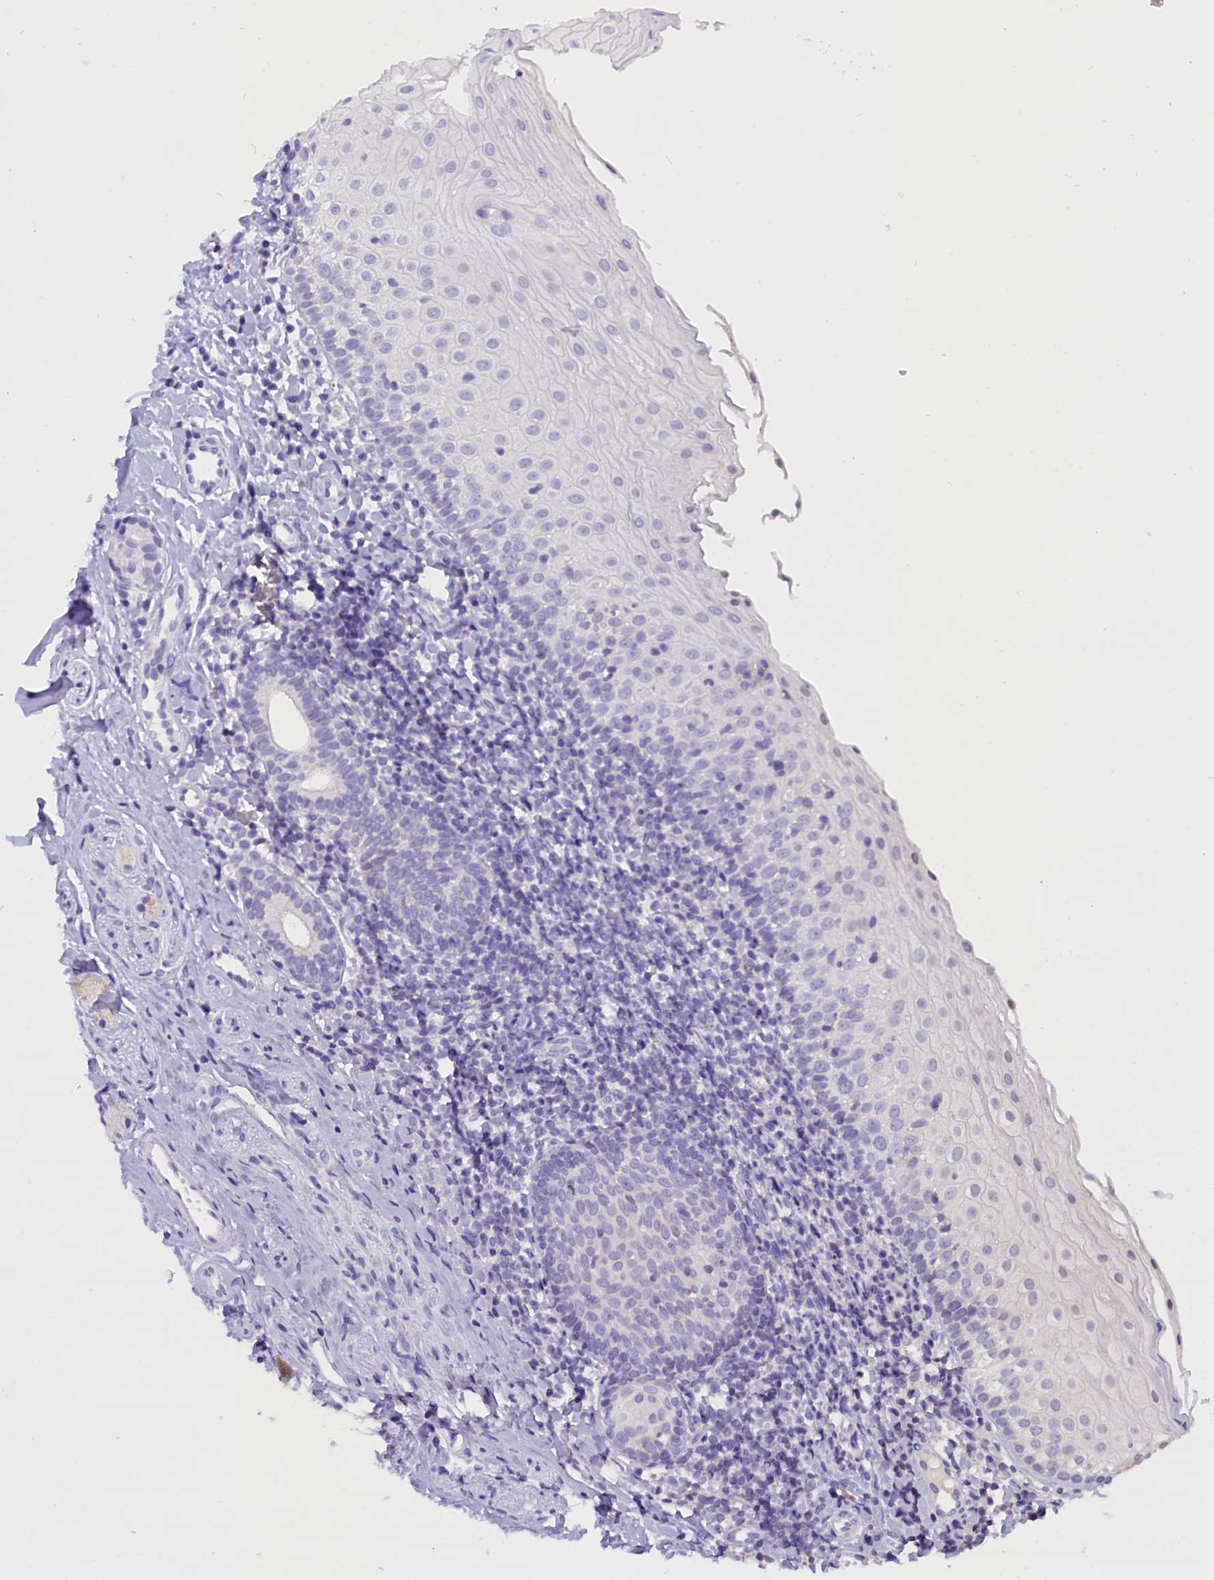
{"staining": {"intensity": "negative", "quantity": "none", "location": "none"}, "tissue": "oral mucosa", "cell_type": "Squamous epithelial cells", "image_type": "normal", "snomed": [{"axis": "morphology", "description": "Normal tissue, NOS"}, {"axis": "topography", "description": "Oral tissue"}], "caption": "Immunohistochemistry (IHC) image of normal human oral mucosa stained for a protein (brown), which reveals no staining in squamous epithelial cells. (Brightfield microscopy of DAB immunohistochemistry (IHC) at high magnification).", "gene": "ABAT", "patient": {"sex": "male", "age": 46}}